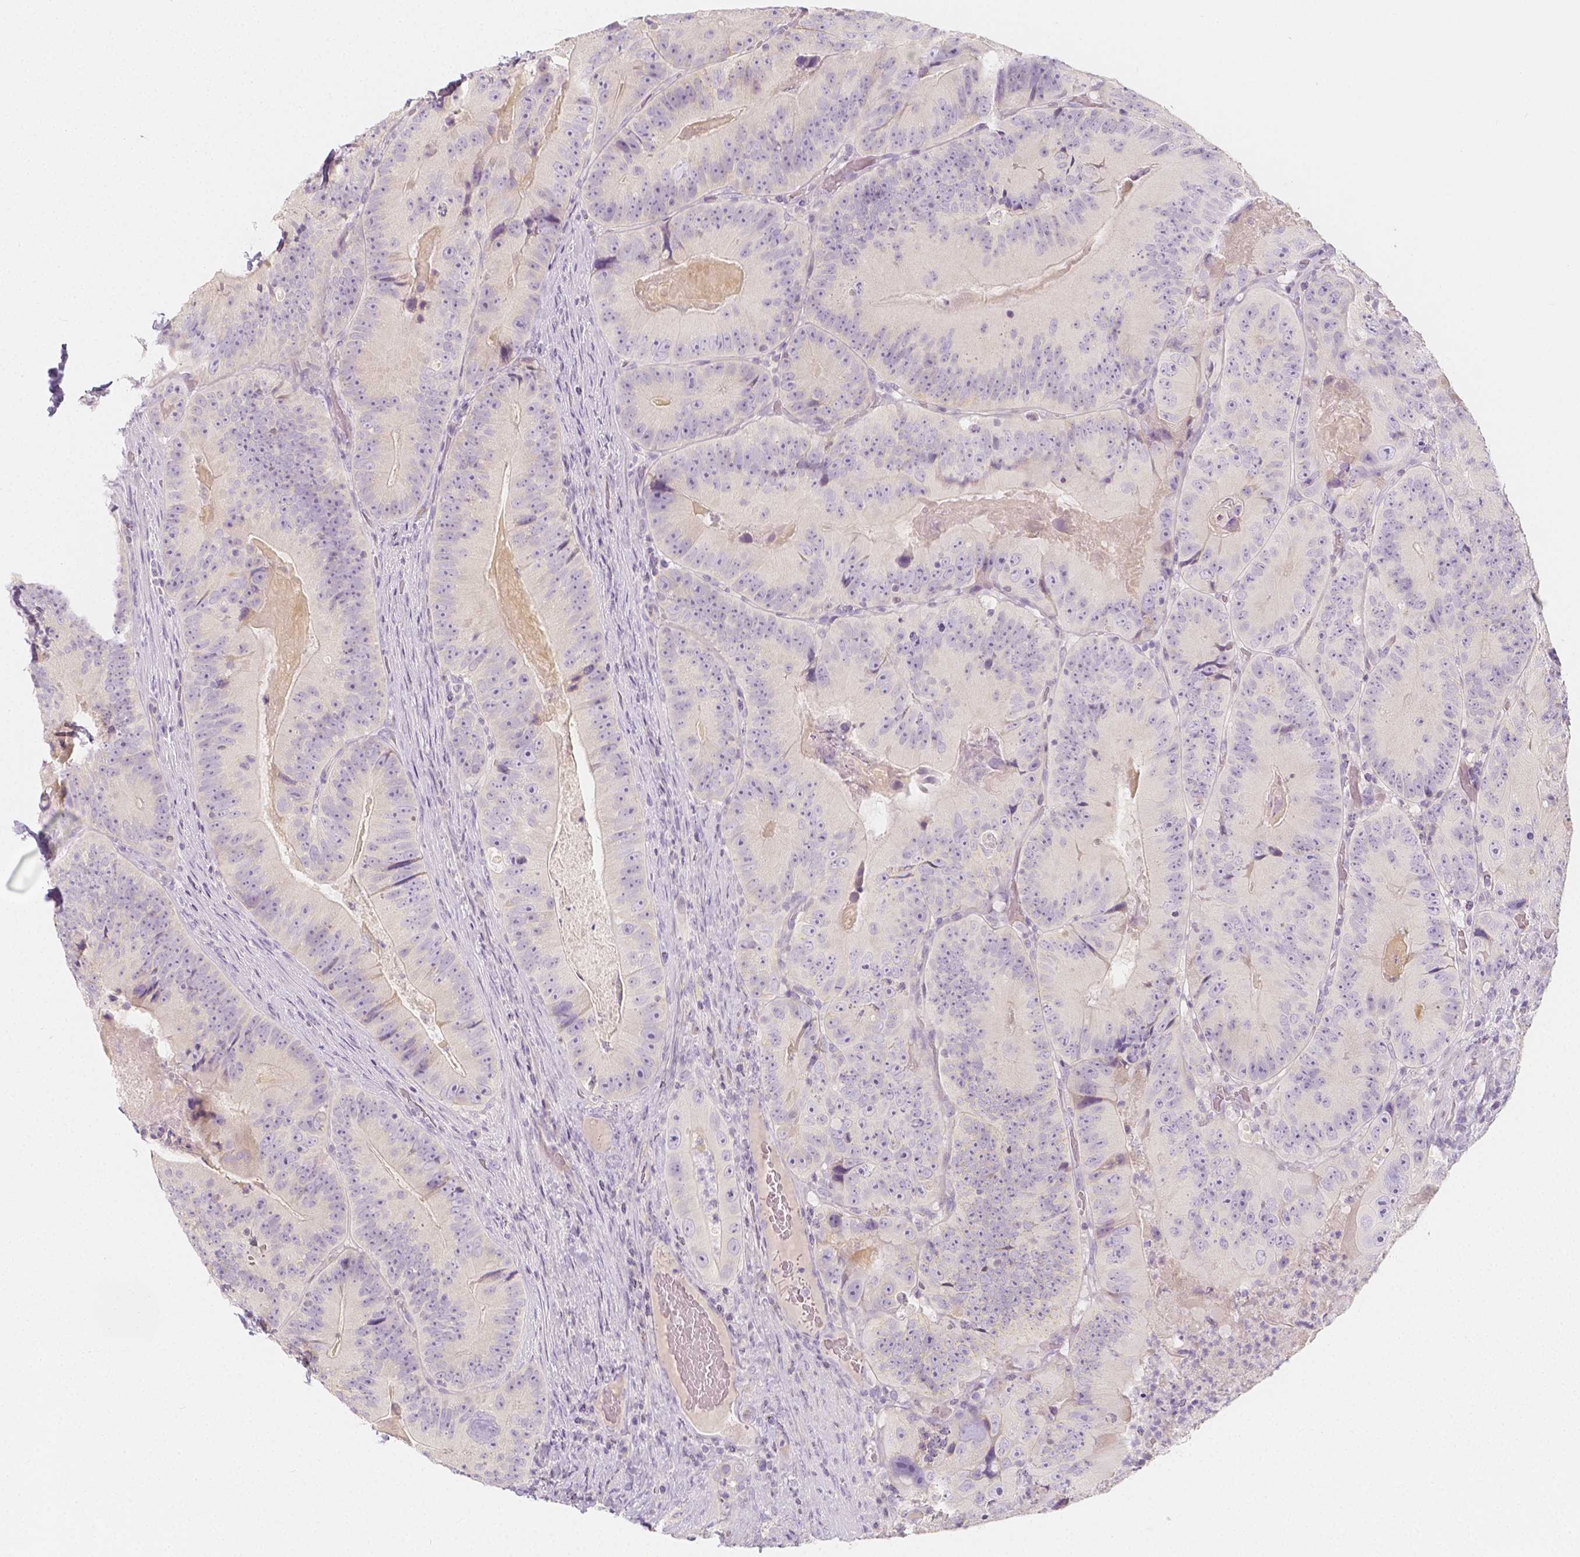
{"staining": {"intensity": "negative", "quantity": "none", "location": "none"}, "tissue": "colorectal cancer", "cell_type": "Tumor cells", "image_type": "cancer", "snomed": [{"axis": "morphology", "description": "Adenocarcinoma, NOS"}, {"axis": "topography", "description": "Colon"}], "caption": "DAB (3,3'-diaminobenzidine) immunohistochemical staining of human colorectal cancer exhibits no significant staining in tumor cells.", "gene": "BATF", "patient": {"sex": "female", "age": 86}}